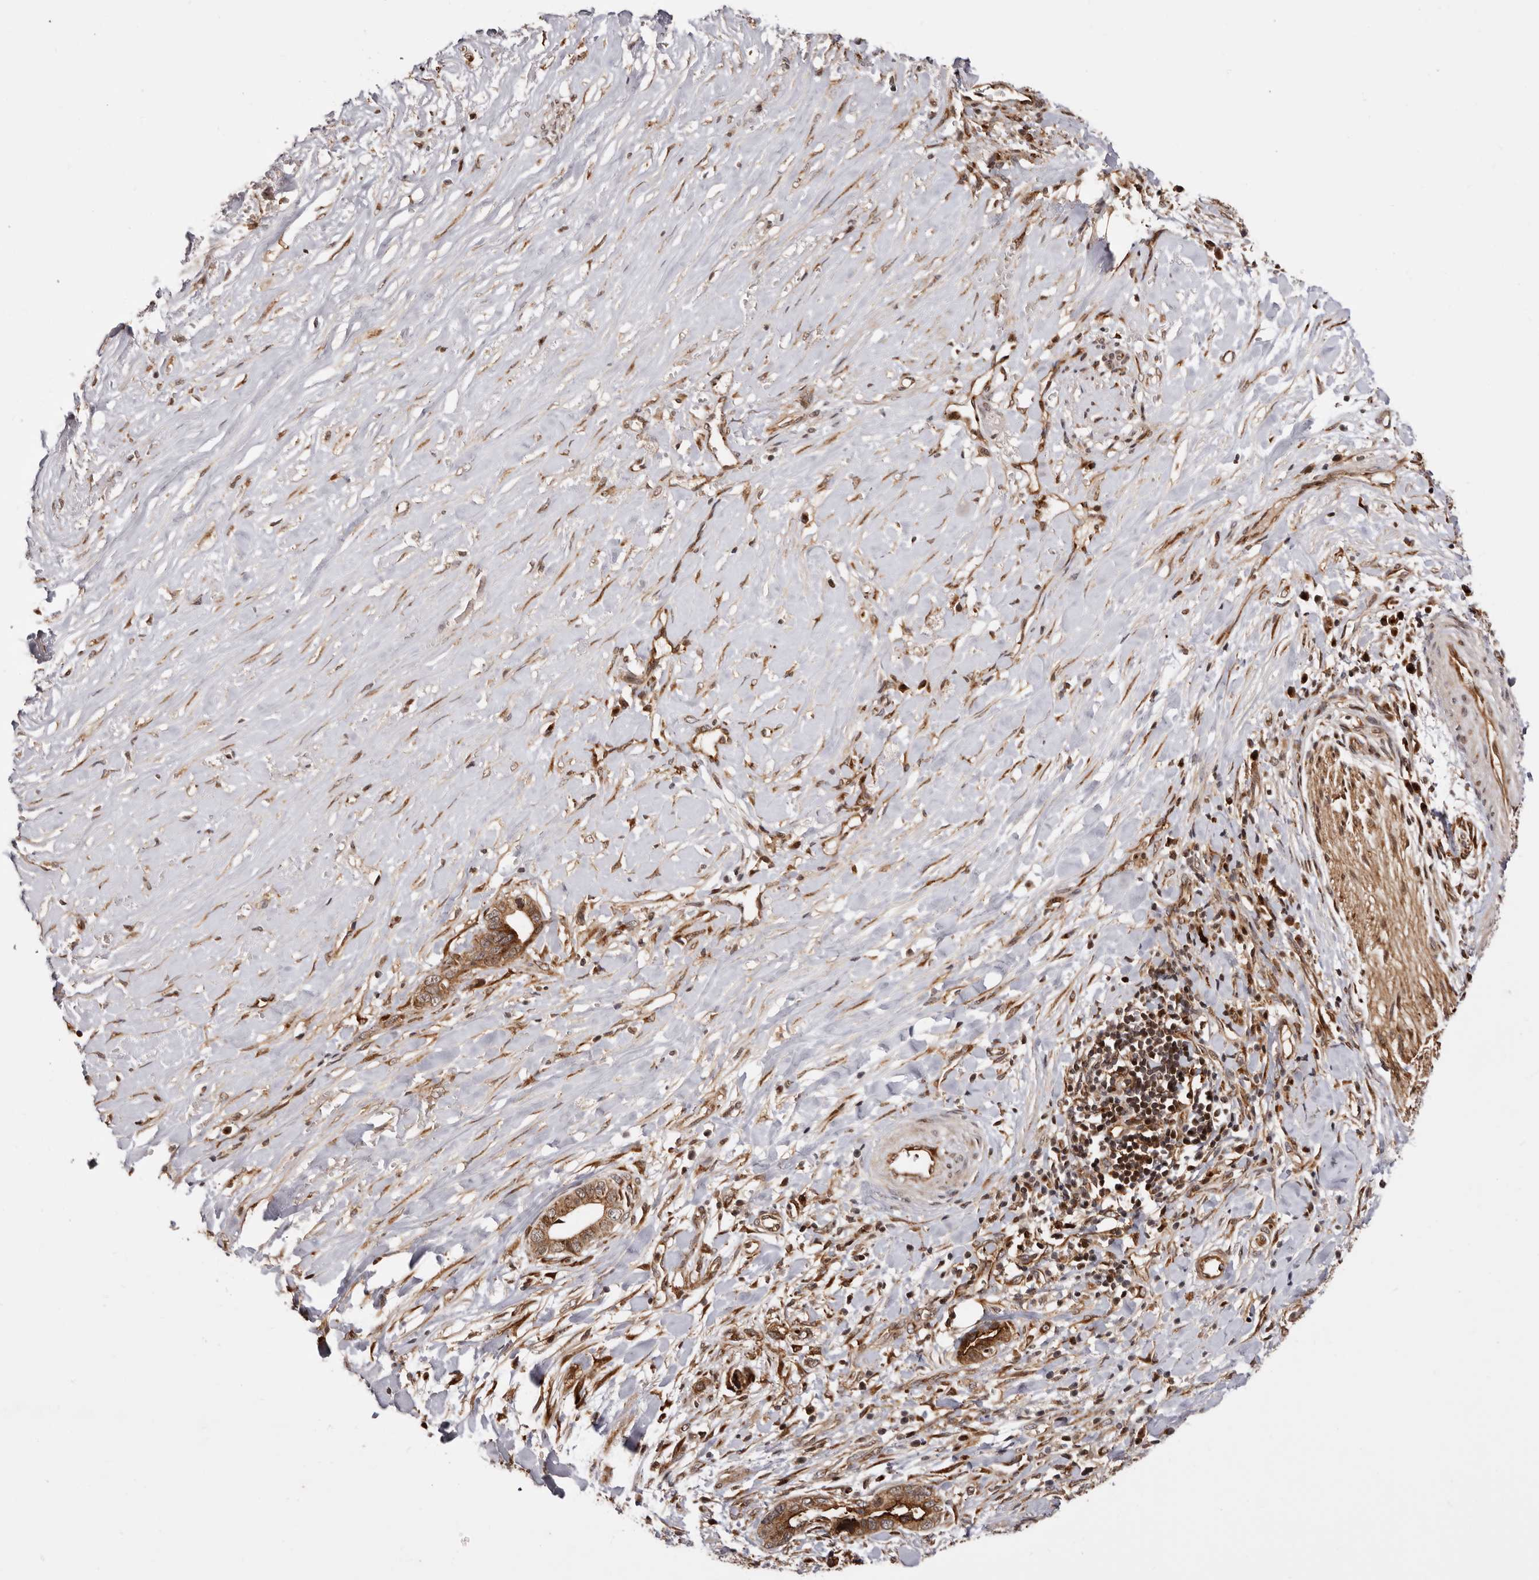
{"staining": {"intensity": "strong", "quantity": ">75%", "location": "cytoplasmic/membranous"}, "tissue": "liver cancer", "cell_type": "Tumor cells", "image_type": "cancer", "snomed": [{"axis": "morphology", "description": "Cholangiocarcinoma"}, {"axis": "topography", "description": "Liver"}], "caption": "The image shows immunohistochemical staining of liver cholangiocarcinoma. There is strong cytoplasmic/membranous expression is seen in approximately >75% of tumor cells. The protein is stained brown, and the nuclei are stained in blue (DAB (3,3'-diaminobenzidine) IHC with brightfield microscopy, high magnification).", "gene": "GPR27", "patient": {"sex": "female", "age": 79}}